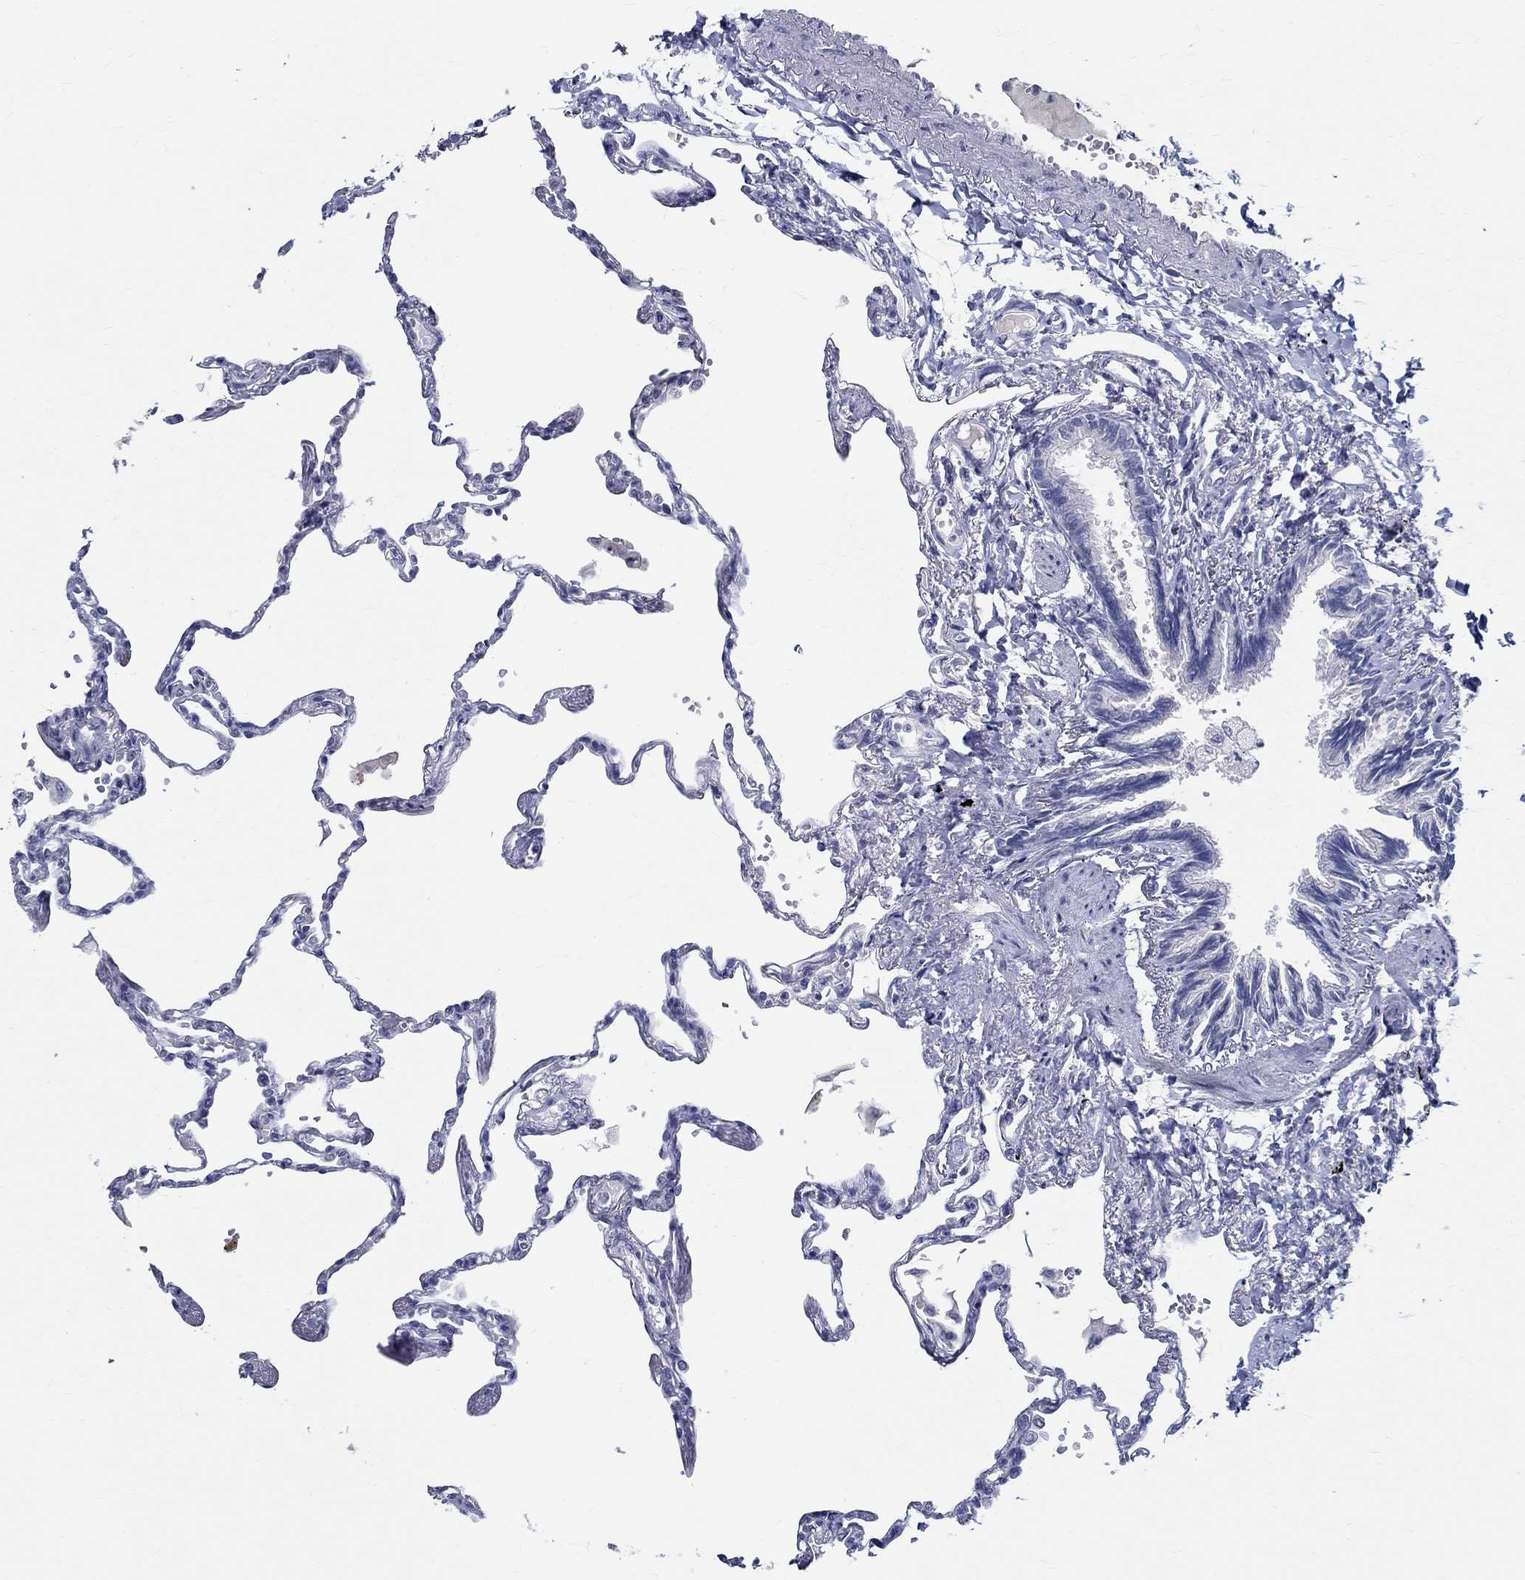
{"staining": {"intensity": "negative", "quantity": "none", "location": "none"}, "tissue": "lung", "cell_type": "Alveolar cells", "image_type": "normal", "snomed": [{"axis": "morphology", "description": "Normal tissue, NOS"}, {"axis": "topography", "description": "Lung"}], "caption": "Alveolar cells show no significant positivity in benign lung. (Stains: DAB immunohistochemistry with hematoxylin counter stain, Microscopy: brightfield microscopy at high magnification).", "gene": "CETN1", "patient": {"sex": "male", "age": 78}}